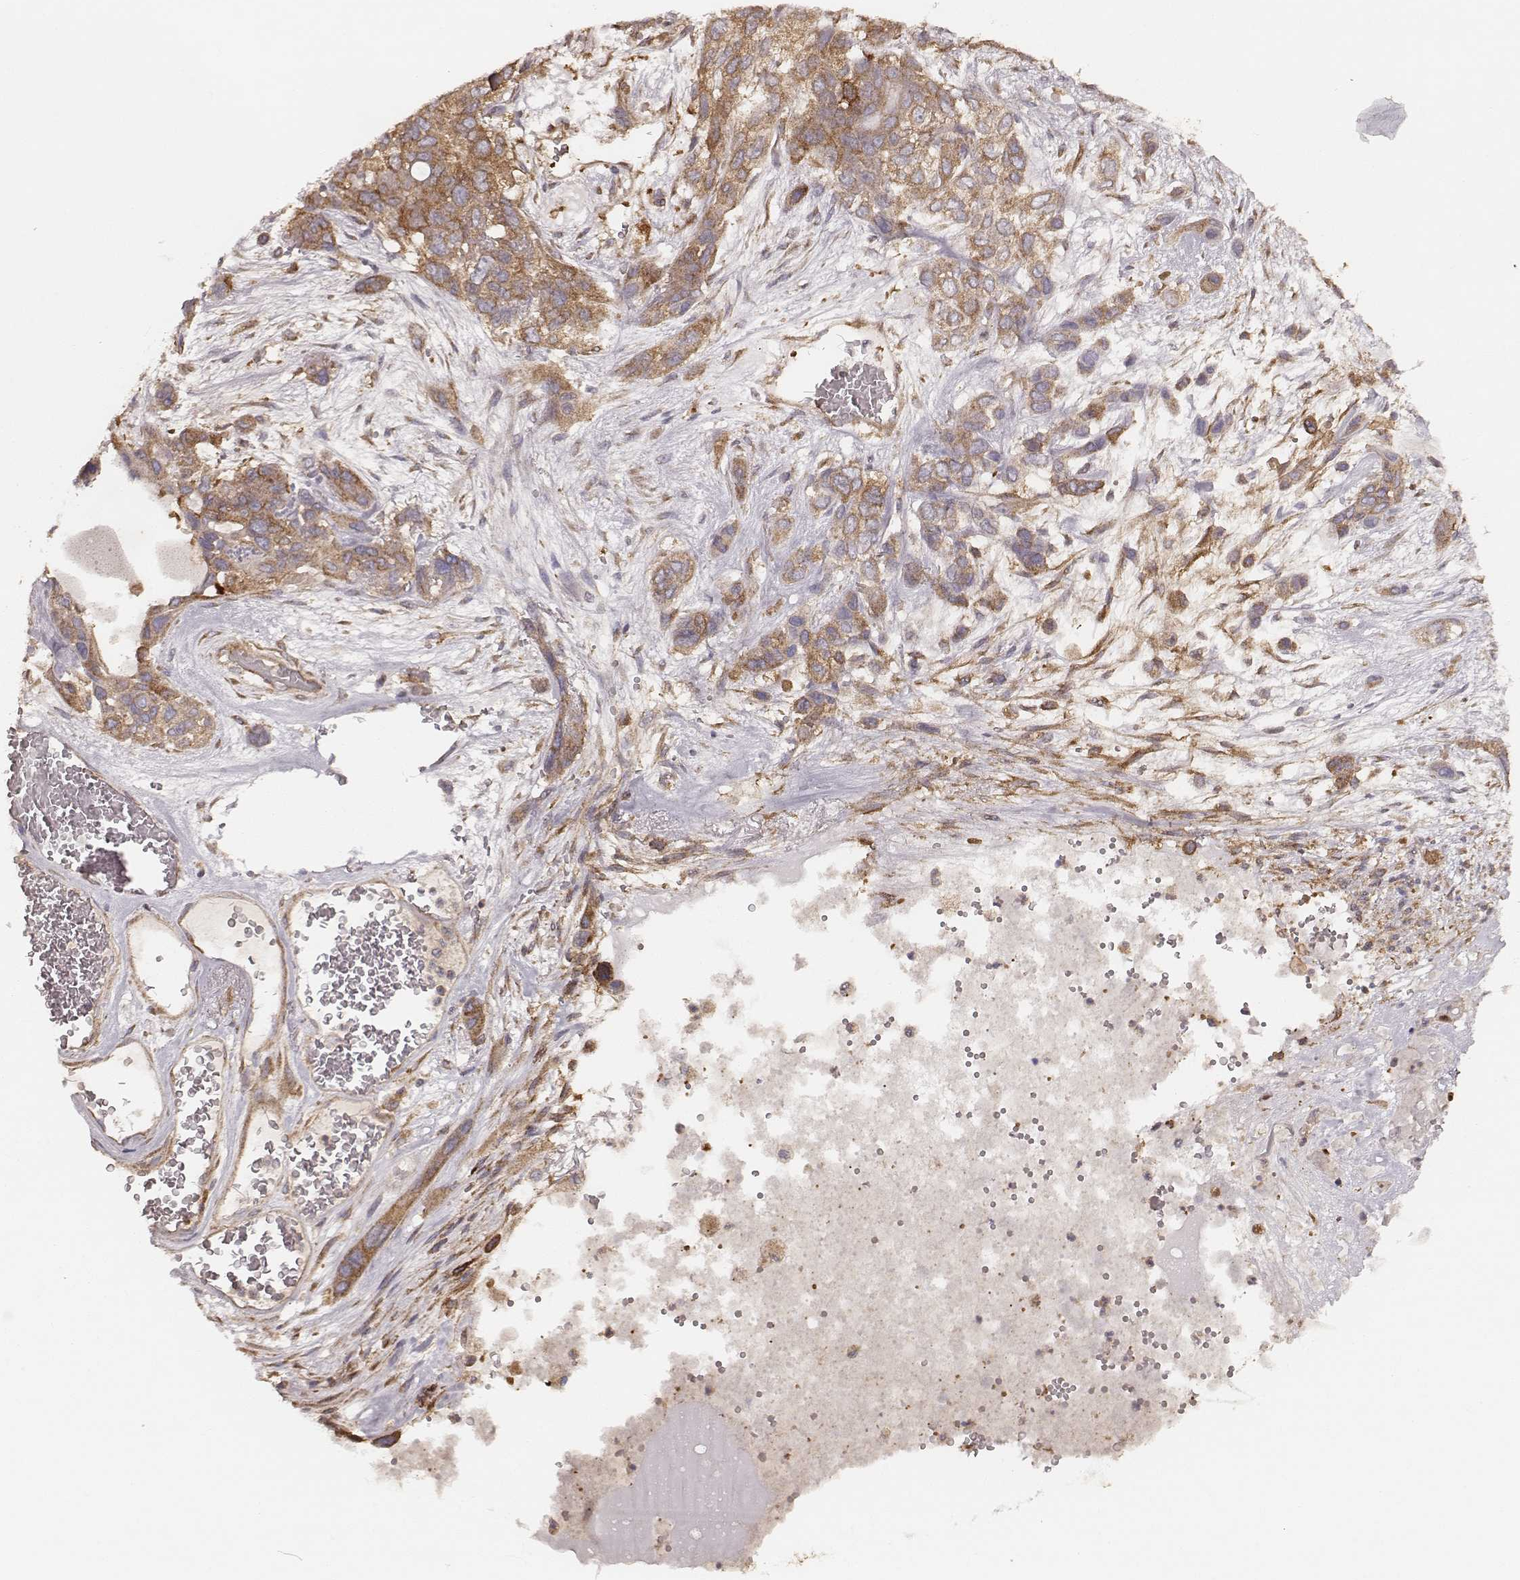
{"staining": {"intensity": "moderate", "quantity": ">75%", "location": "cytoplasmic/membranous"}, "tissue": "lung cancer", "cell_type": "Tumor cells", "image_type": "cancer", "snomed": [{"axis": "morphology", "description": "Squamous cell carcinoma, NOS"}, {"axis": "topography", "description": "Lung"}], "caption": "IHC of human lung squamous cell carcinoma exhibits medium levels of moderate cytoplasmic/membranous expression in about >75% of tumor cells.", "gene": "CARS1", "patient": {"sex": "female", "age": 70}}